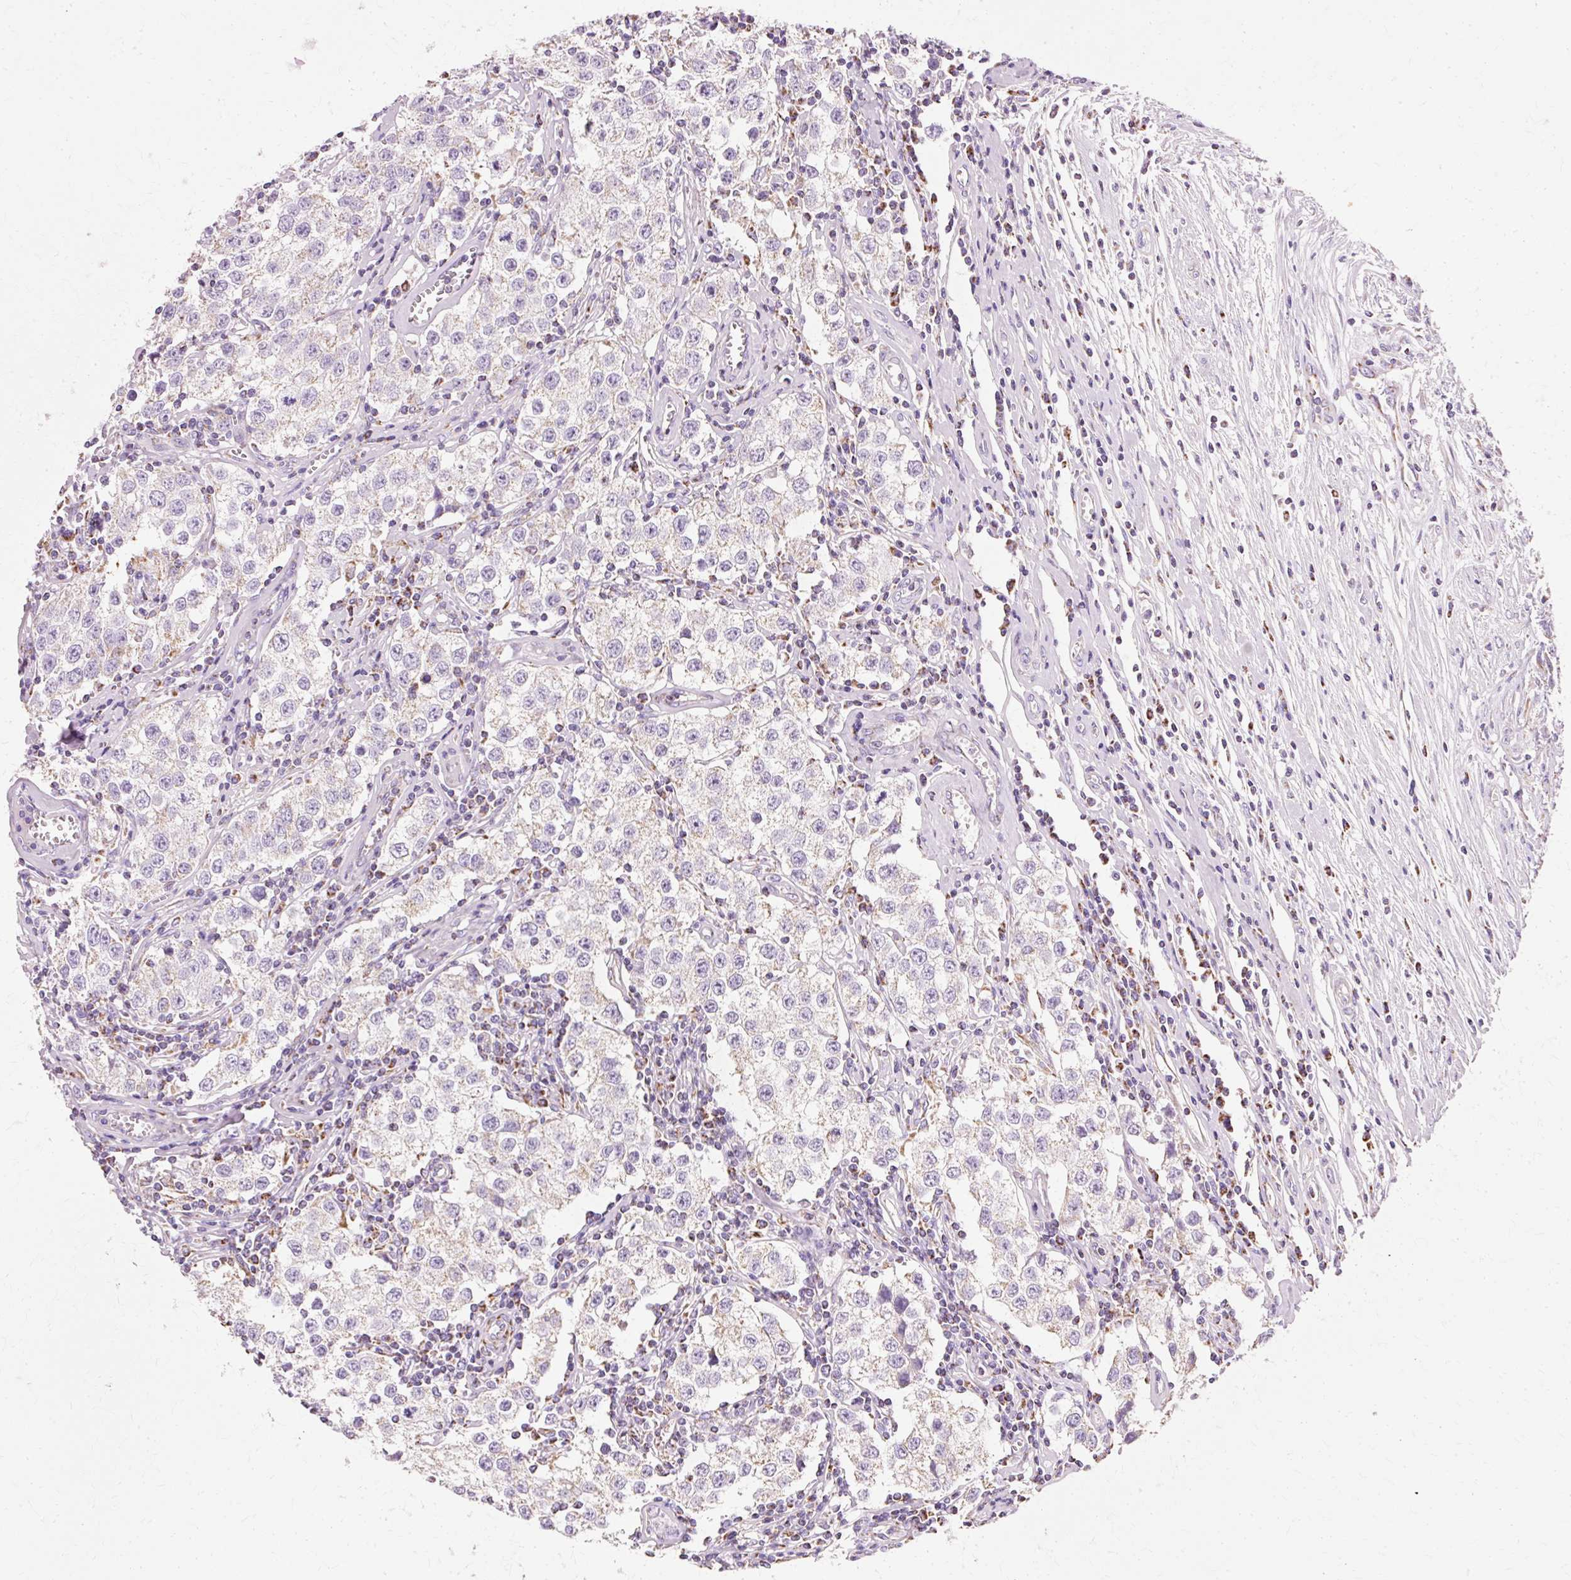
{"staining": {"intensity": "negative", "quantity": "none", "location": "none"}, "tissue": "testis cancer", "cell_type": "Tumor cells", "image_type": "cancer", "snomed": [{"axis": "morphology", "description": "Seminoma, NOS"}, {"axis": "morphology", "description": "Carcinoma, Embryonal, NOS"}, {"axis": "topography", "description": "Testis"}], "caption": "There is no significant staining in tumor cells of testis cancer.", "gene": "ATP5PO", "patient": {"sex": "male", "age": 43}}